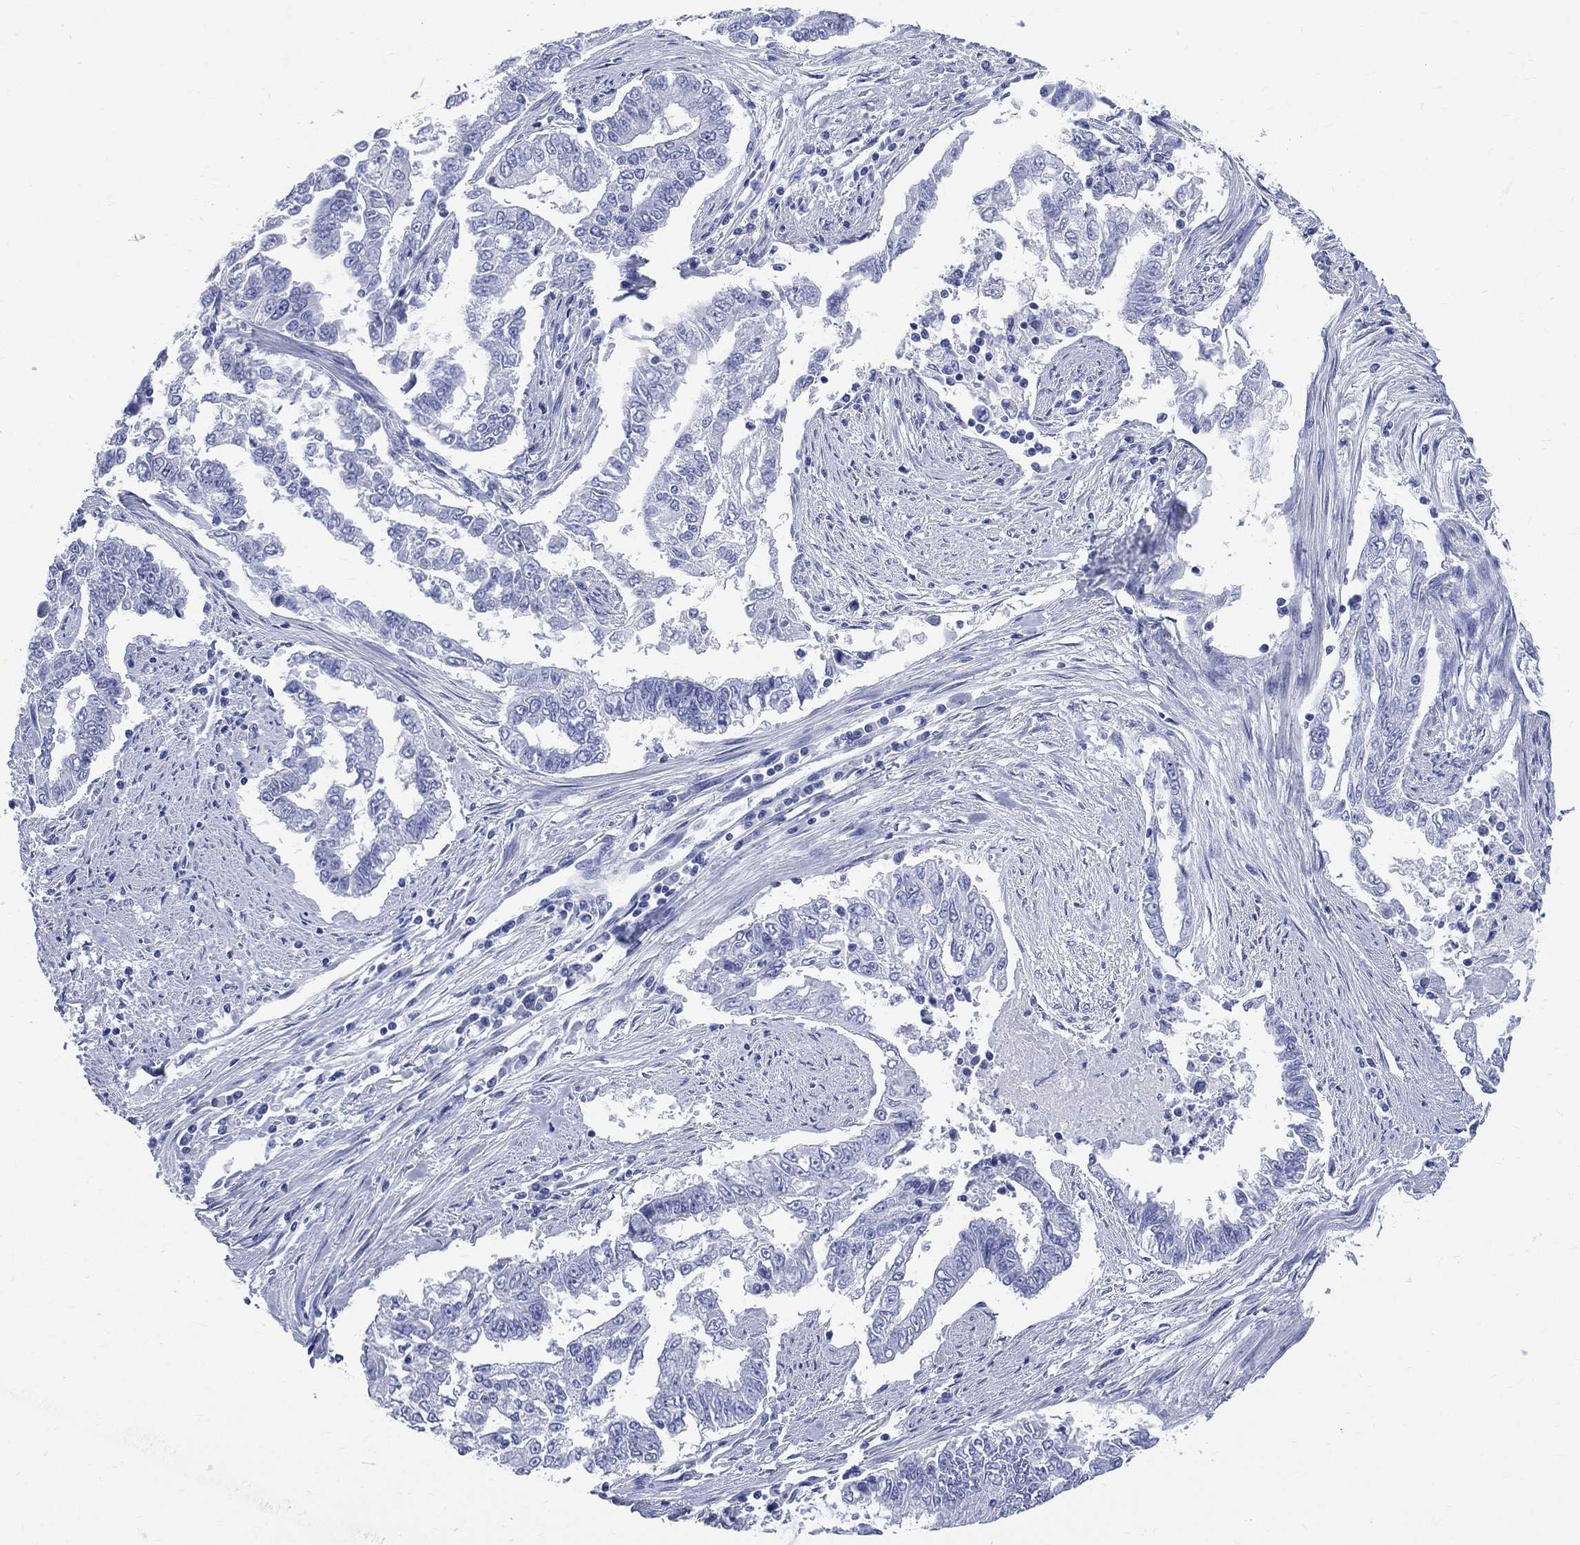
{"staining": {"intensity": "negative", "quantity": "none", "location": "none"}, "tissue": "endometrial cancer", "cell_type": "Tumor cells", "image_type": "cancer", "snomed": [{"axis": "morphology", "description": "Adenocarcinoma, NOS"}, {"axis": "topography", "description": "Uterus"}], "caption": "Immunohistochemical staining of endometrial cancer (adenocarcinoma) shows no significant staining in tumor cells. (DAB IHC visualized using brightfield microscopy, high magnification).", "gene": "SYP", "patient": {"sex": "female", "age": 59}}